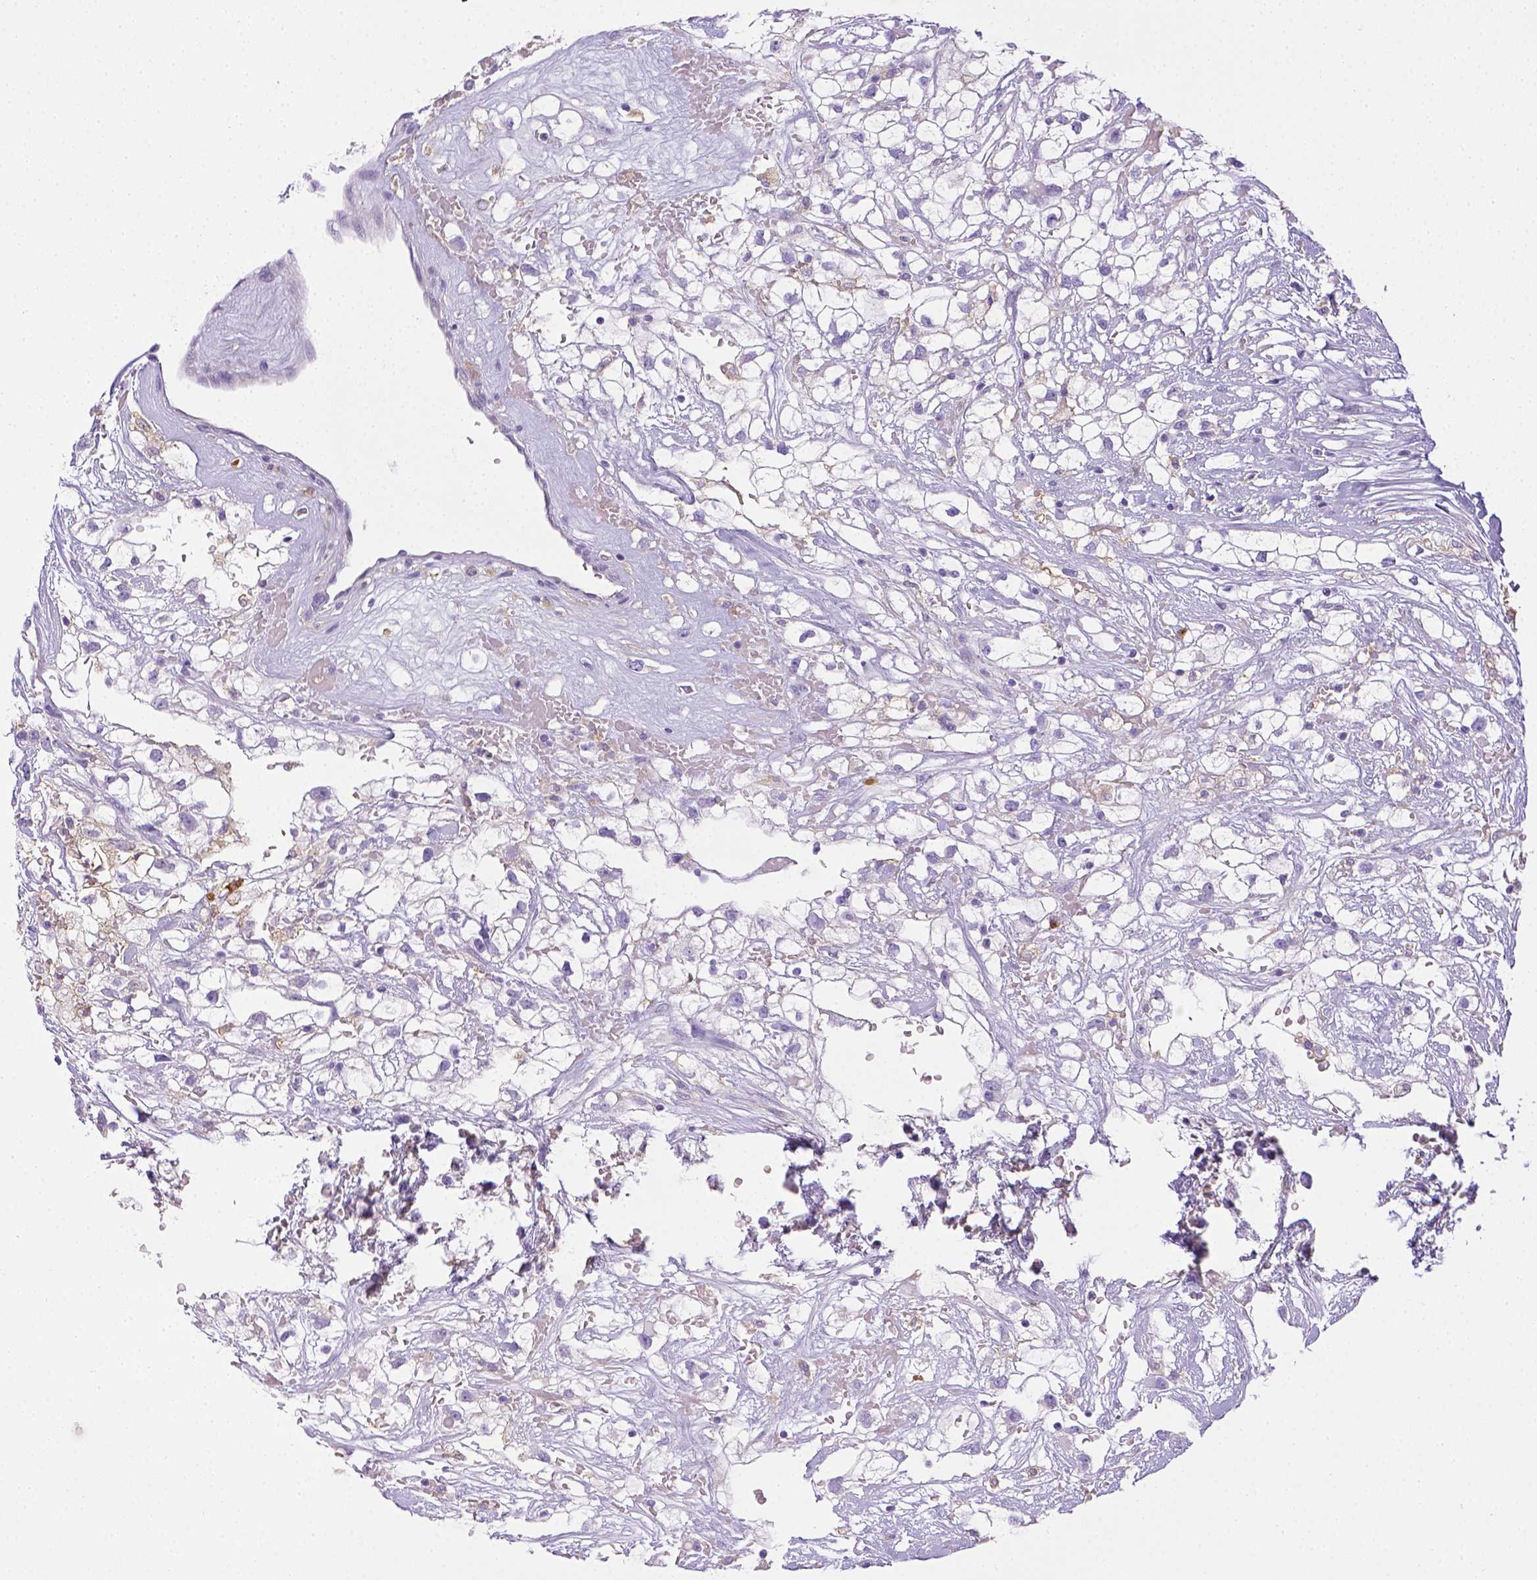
{"staining": {"intensity": "negative", "quantity": "none", "location": "none"}, "tissue": "renal cancer", "cell_type": "Tumor cells", "image_type": "cancer", "snomed": [{"axis": "morphology", "description": "Adenocarcinoma, NOS"}, {"axis": "topography", "description": "Kidney"}], "caption": "IHC of human renal adenocarcinoma reveals no positivity in tumor cells.", "gene": "ITGAM", "patient": {"sex": "male", "age": 59}}